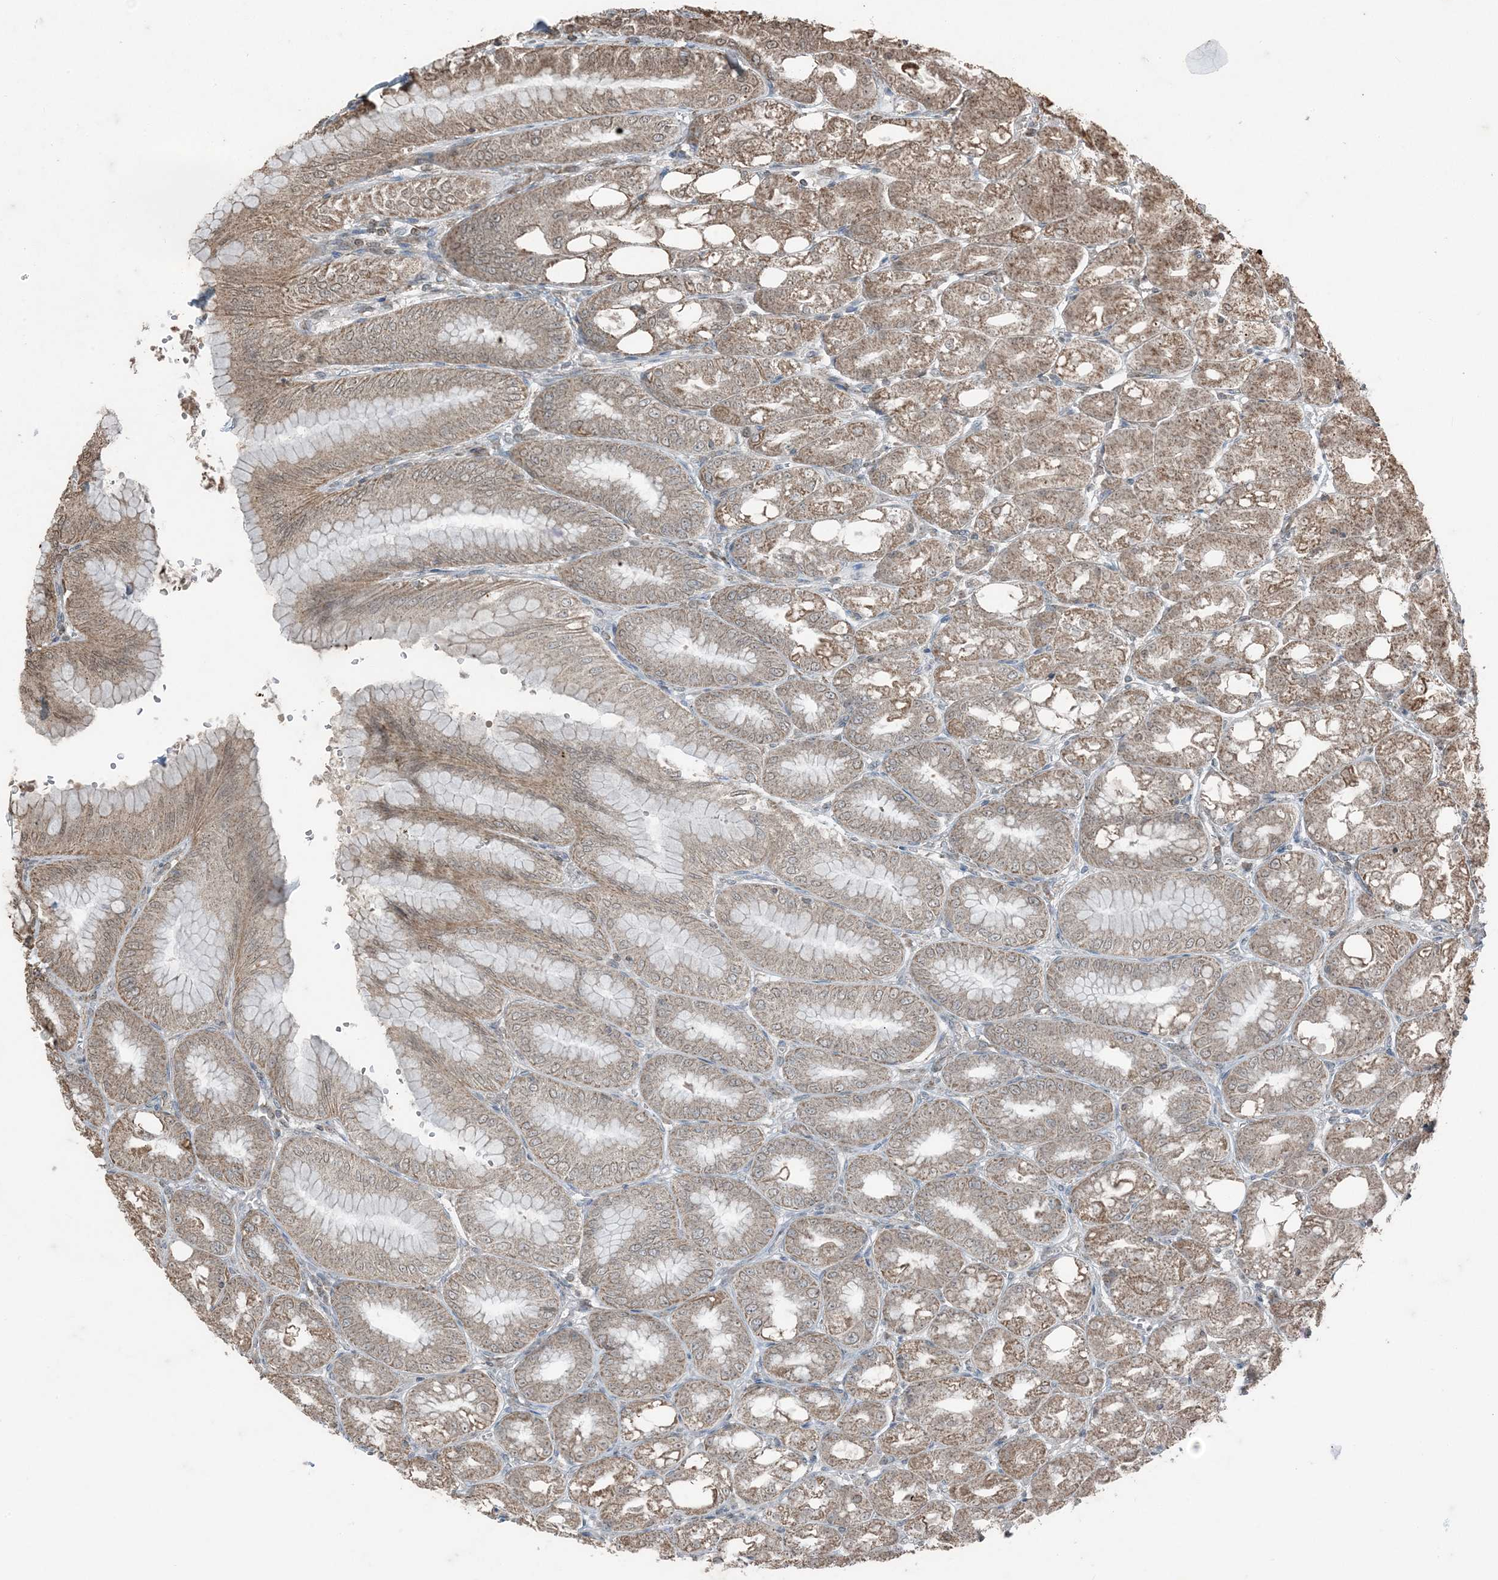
{"staining": {"intensity": "moderate", "quantity": ">75%", "location": "cytoplasmic/membranous,nuclear"}, "tissue": "stomach", "cell_type": "Glandular cells", "image_type": "normal", "snomed": [{"axis": "morphology", "description": "Normal tissue, NOS"}, {"axis": "topography", "description": "Stomach, lower"}], "caption": "Protein analysis of unremarkable stomach displays moderate cytoplasmic/membranous,nuclear expression in approximately >75% of glandular cells. Nuclei are stained in blue.", "gene": "GNL1", "patient": {"sex": "male", "age": 71}}